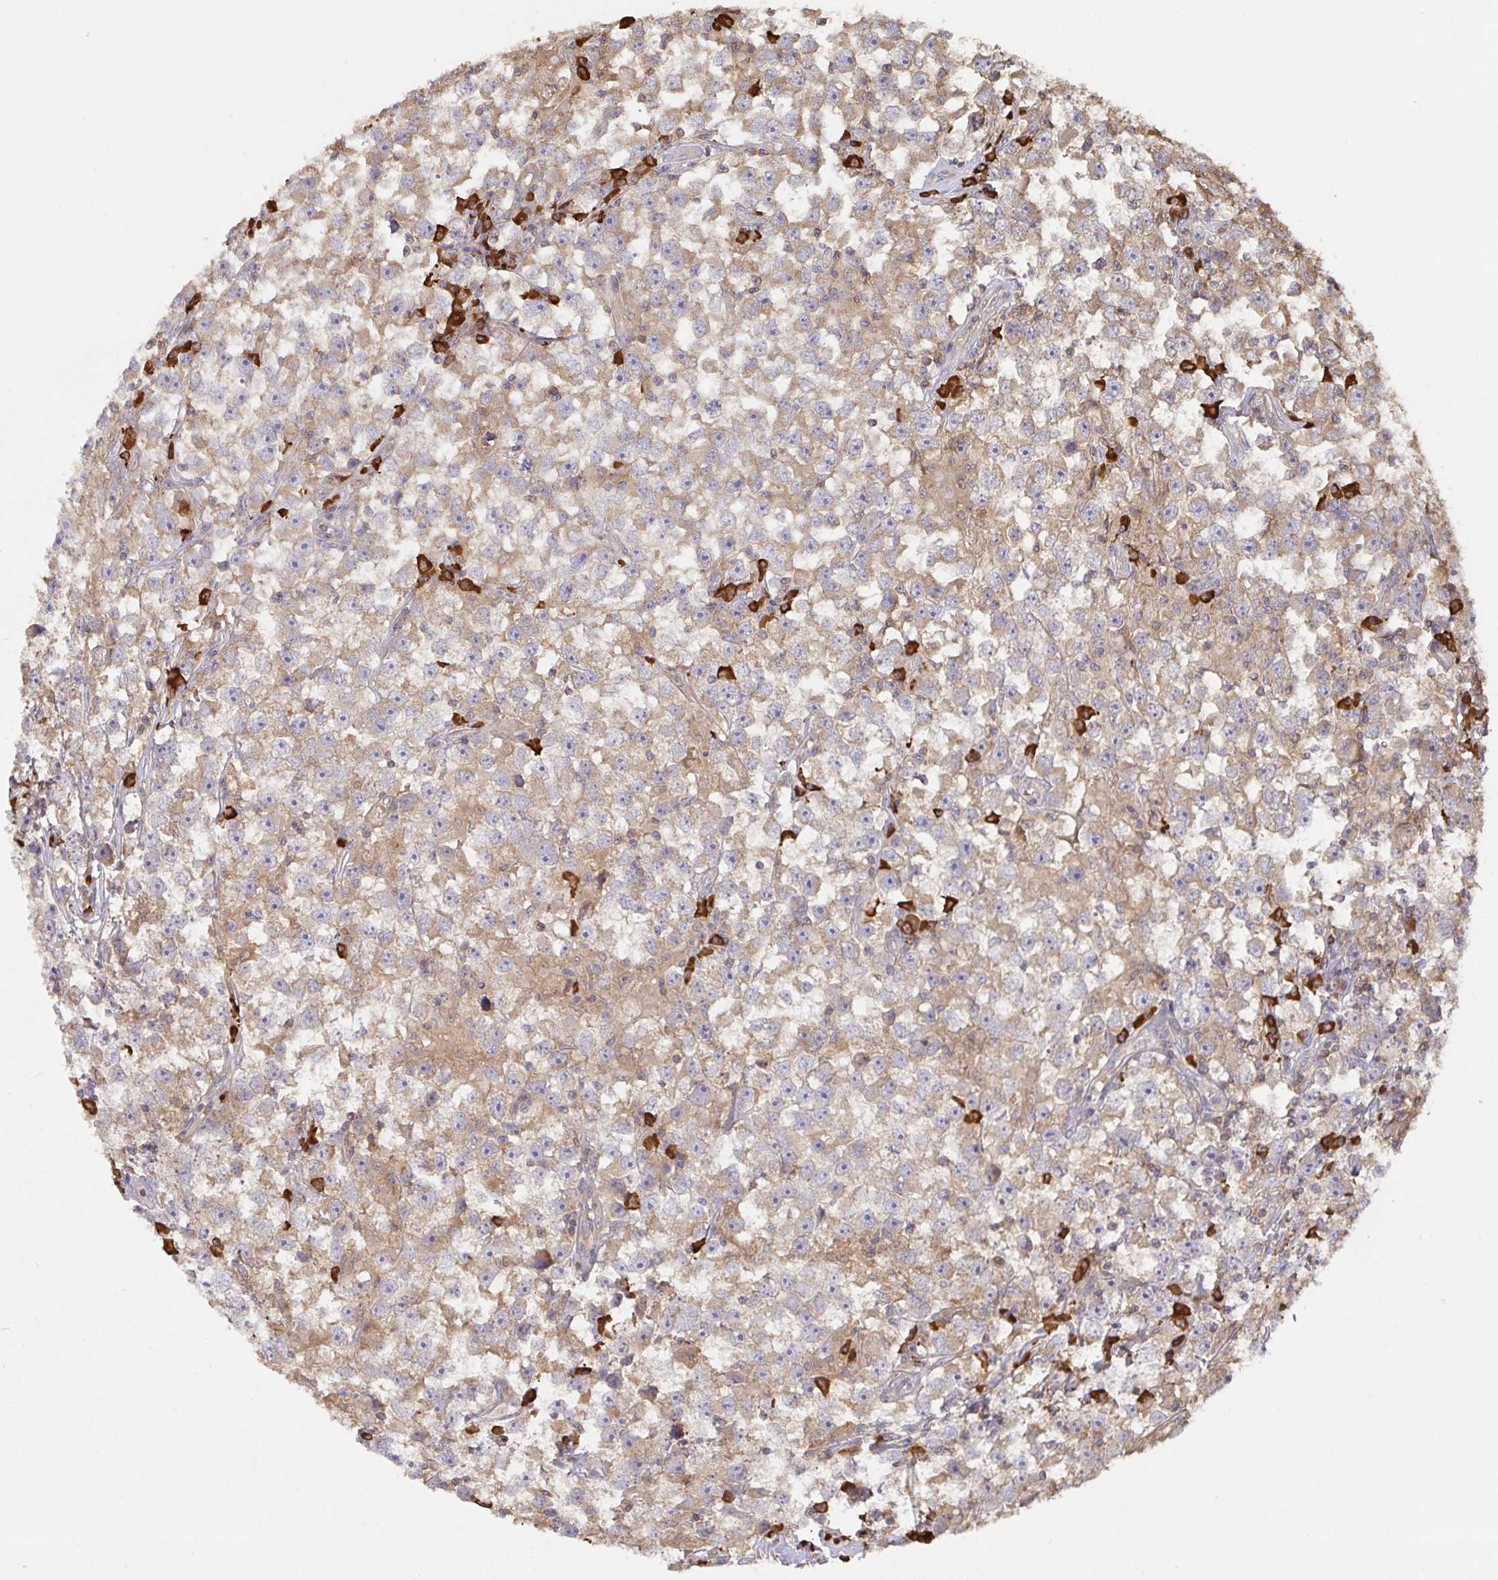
{"staining": {"intensity": "weak", "quantity": "25%-75%", "location": "cytoplasmic/membranous"}, "tissue": "testis cancer", "cell_type": "Tumor cells", "image_type": "cancer", "snomed": [{"axis": "morphology", "description": "Seminoma, NOS"}, {"axis": "topography", "description": "Testis"}], "caption": "This image exhibits immunohistochemistry staining of testis cancer (seminoma), with low weak cytoplasmic/membranous expression in approximately 25%-75% of tumor cells.", "gene": "HAGH", "patient": {"sex": "male", "age": 33}}